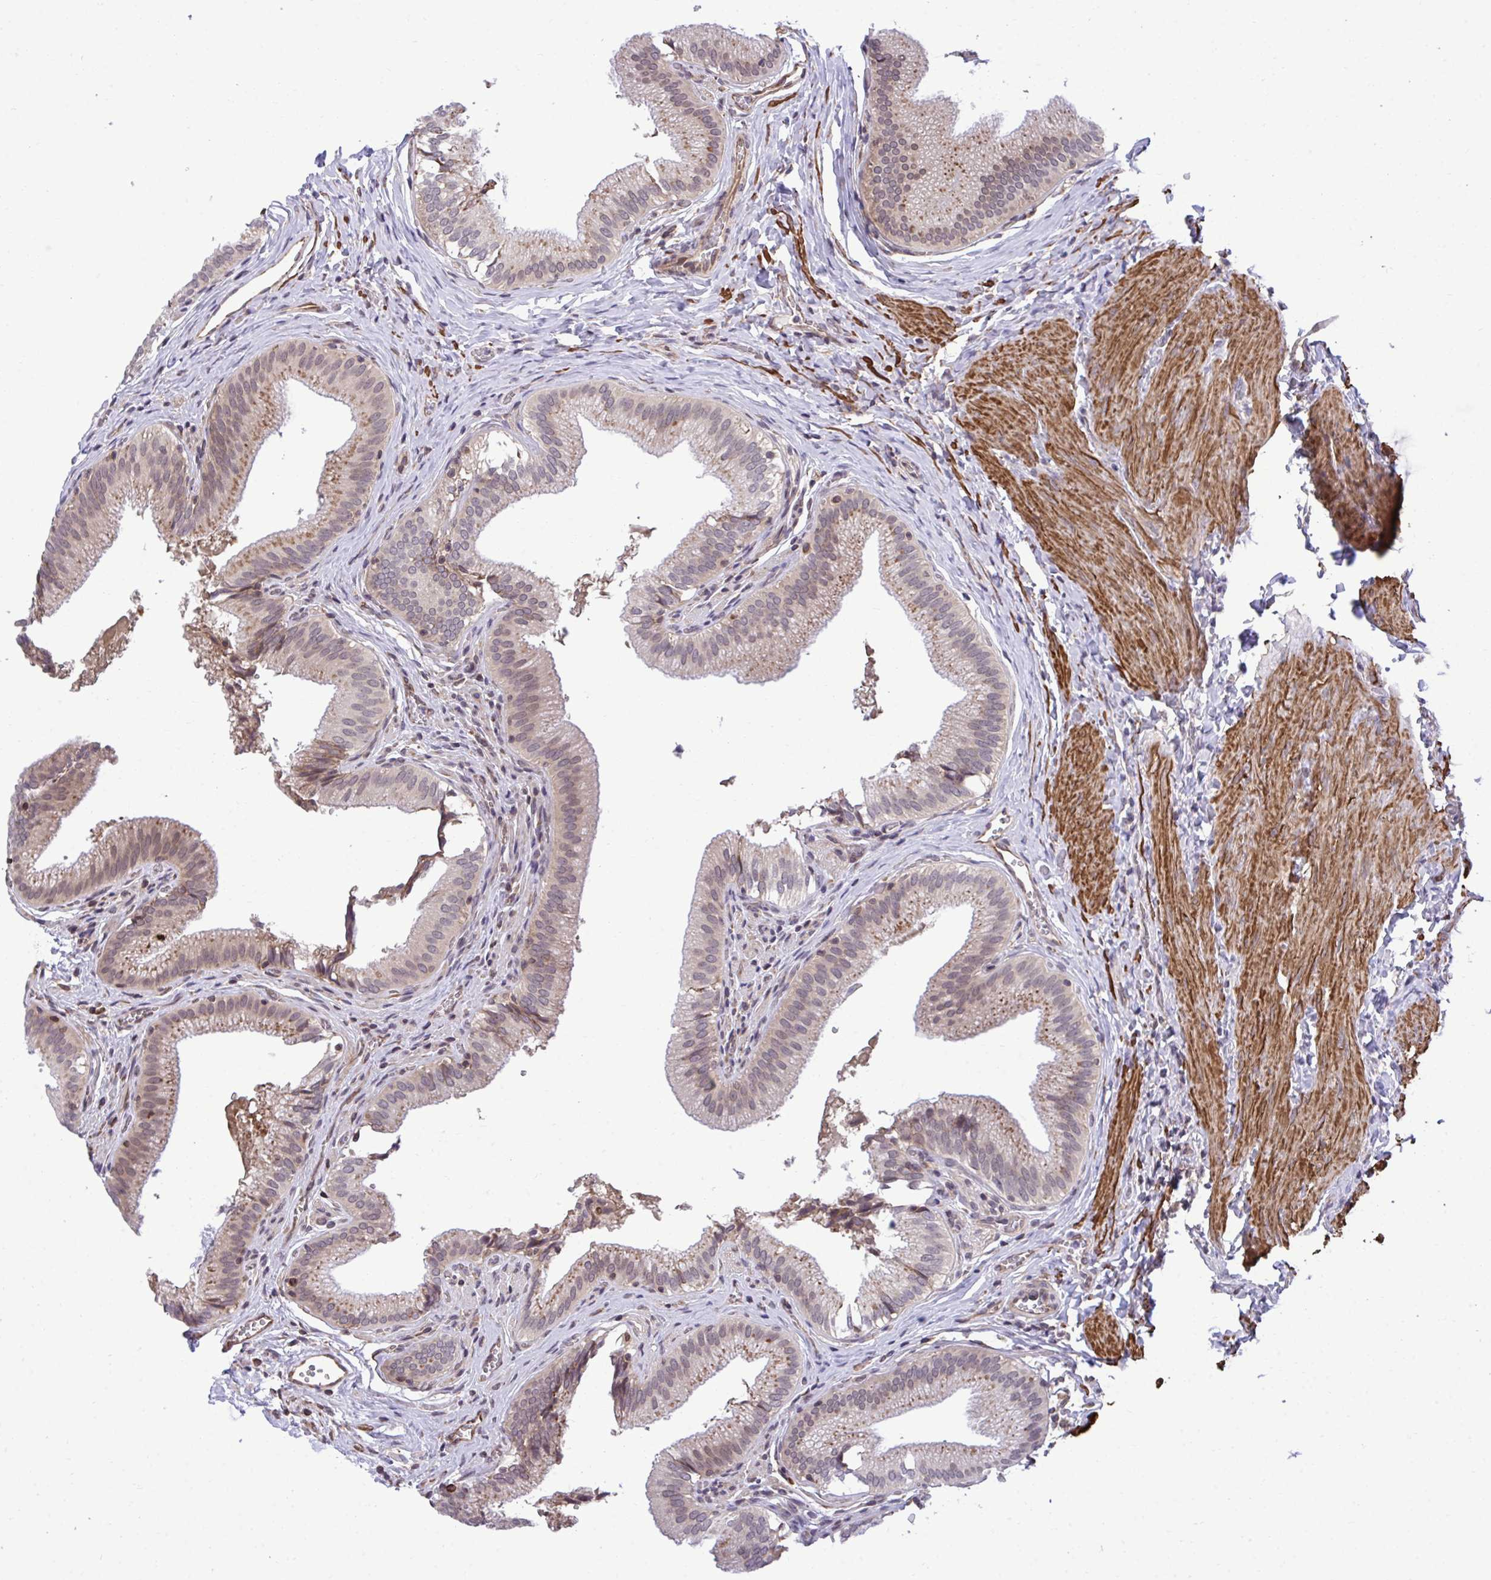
{"staining": {"intensity": "moderate", "quantity": "25%-75%", "location": "cytoplasmic/membranous"}, "tissue": "gallbladder", "cell_type": "Glandular cells", "image_type": "normal", "snomed": [{"axis": "morphology", "description": "Normal tissue, NOS"}, {"axis": "topography", "description": "Gallbladder"}, {"axis": "topography", "description": "Peripheral nerve tissue"}], "caption": "Immunohistochemical staining of normal gallbladder demonstrates moderate cytoplasmic/membranous protein staining in about 25%-75% of glandular cells.", "gene": "RPS15", "patient": {"sex": "male", "age": 17}}